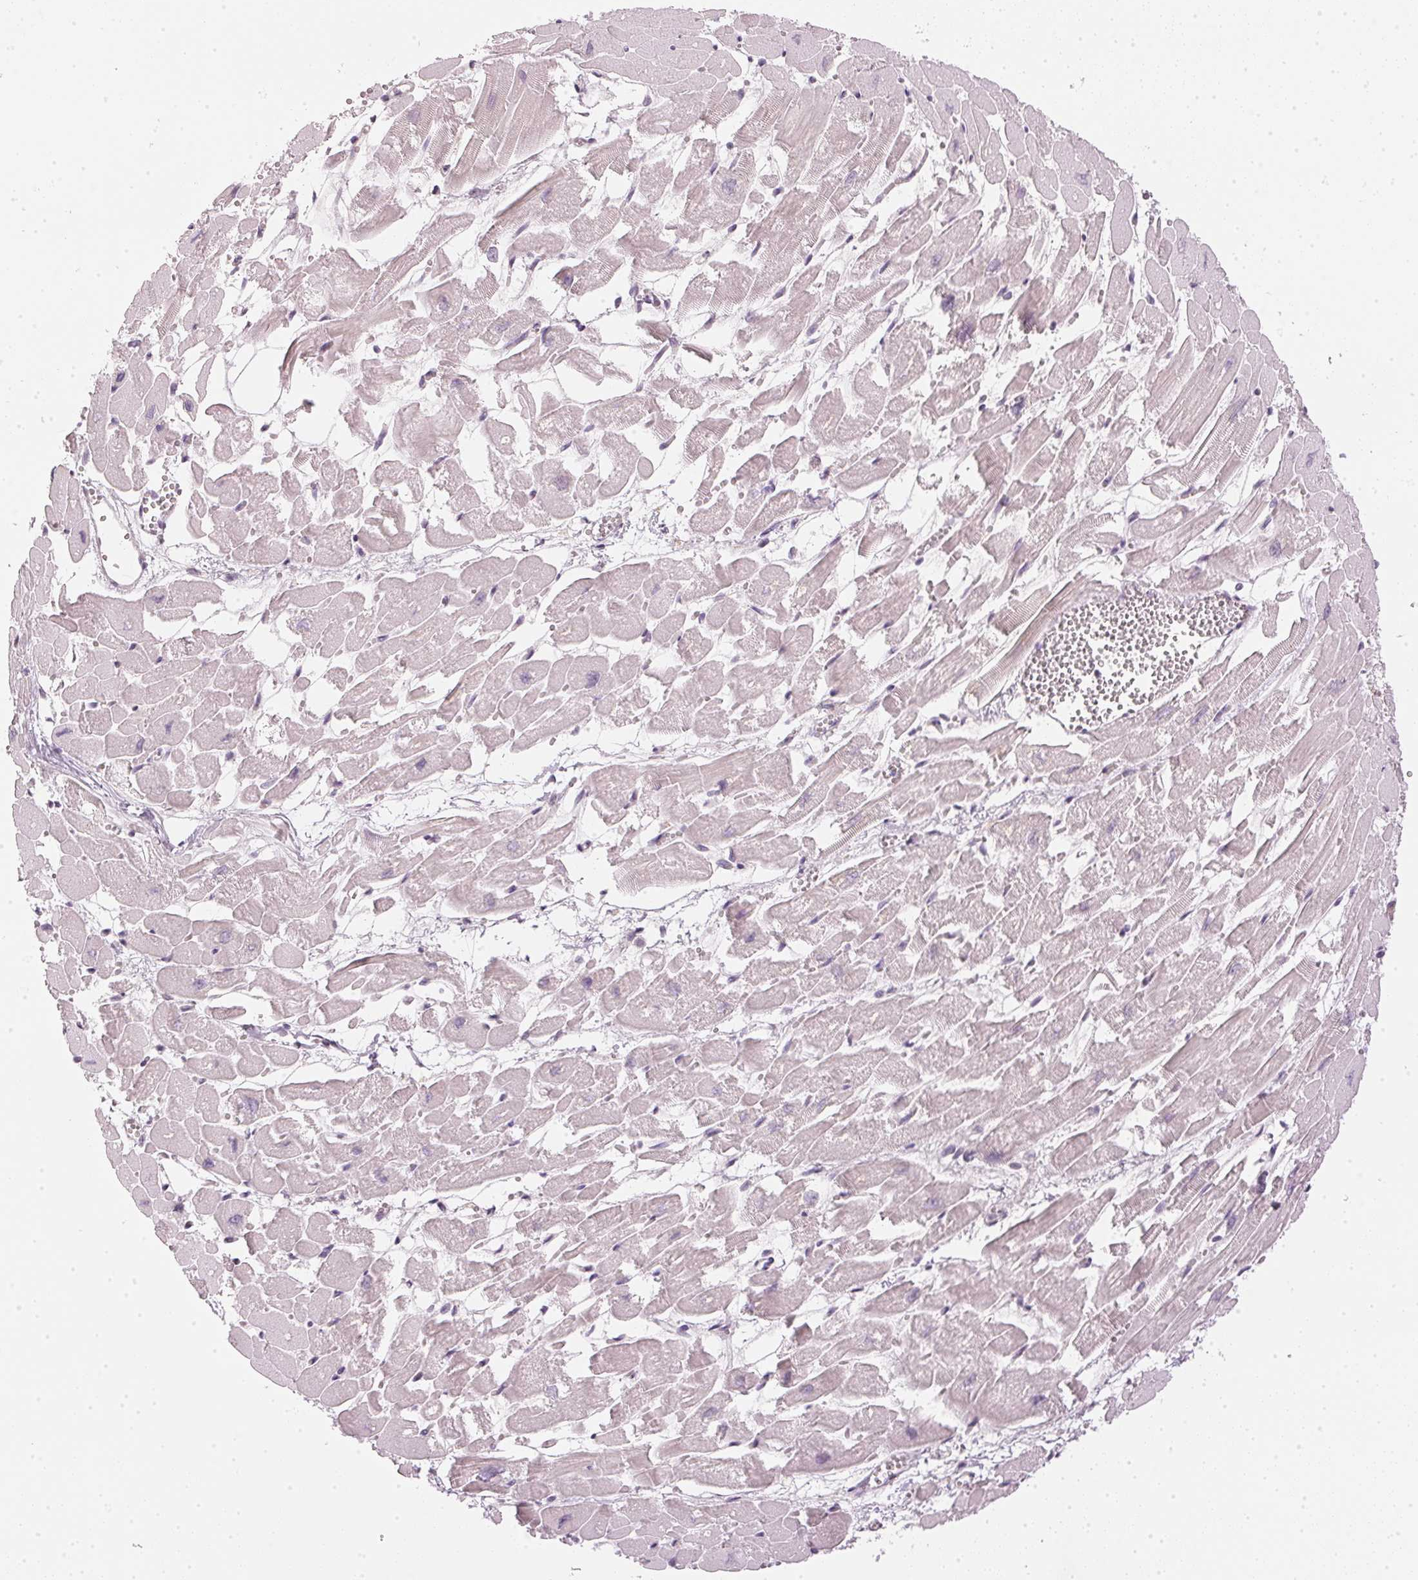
{"staining": {"intensity": "negative", "quantity": "none", "location": "none"}, "tissue": "heart muscle", "cell_type": "Cardiomyocytes", "image_type": "normal", "snomed": [{"axis": "morphology", "description": "Normal tissue, NOS"}, {"axis": "topography", "description": "Heart"}], "caption": "Immunohistochemistry image of normal heart muscle: heart muscle stained with DAB demonstrates no significant protein staining in cardiomyocytes.", "gene": "APLP1", "patient": {"sex": "female", "age": 52}}